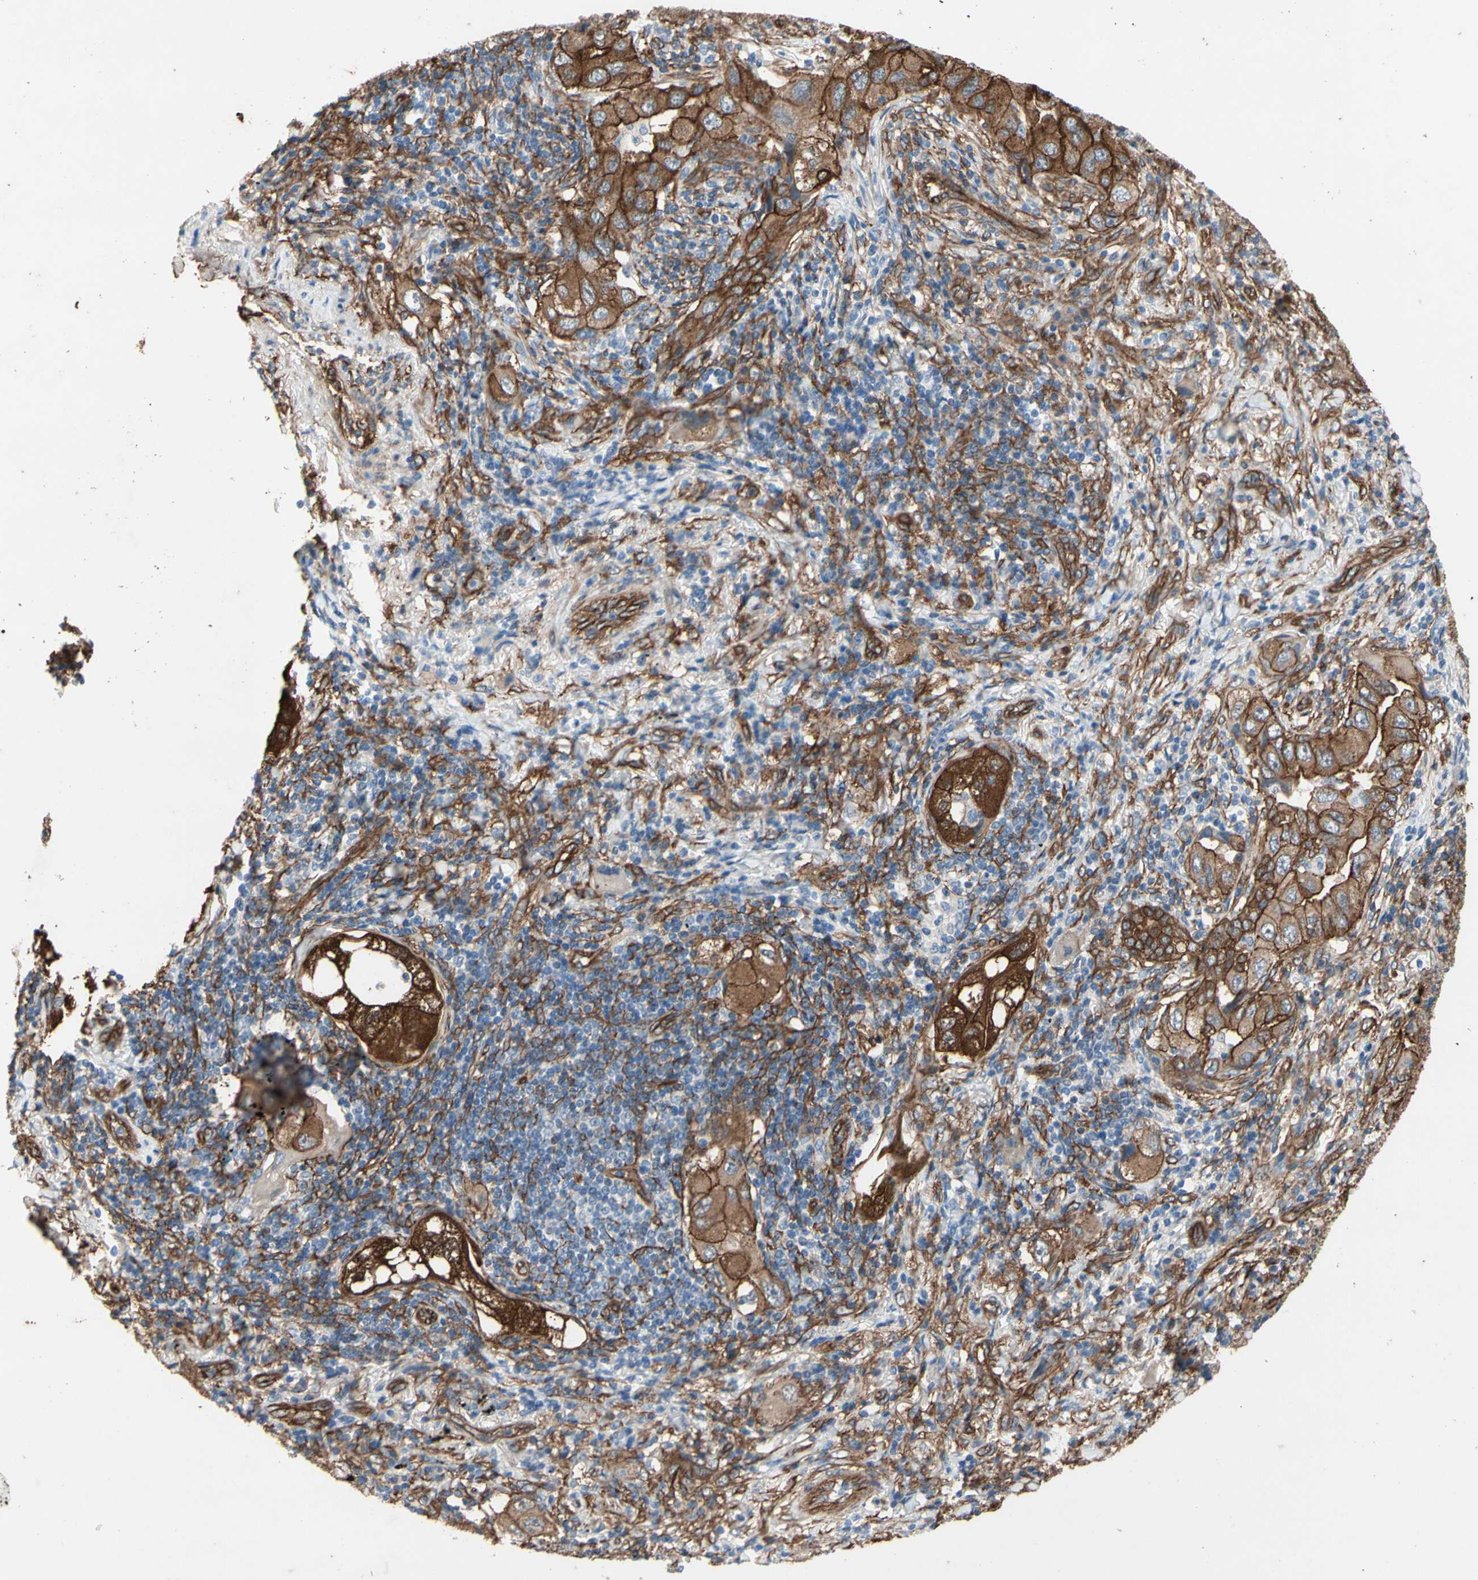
{"staining": {"intensity": "strong", "quantity": ">75%", "location": "cytoplasmic/membranous"}, "tissue": "lung cancer", "cell_type": "Tumor cells", "image_type": "cancer", "snomed": [{"axis": "morphology", "description": "Adenocarcinoma, NOS"}, {"axis": "topography", "description": "Lung"}], "caption": "Protein staining reveals strong cytoplasmic/membranous staining in about >75% of tumor cells in adenocarcinoma (lung).", "gene": "CTTNBP2", "patient": {"sex": "female", "age": 65}}